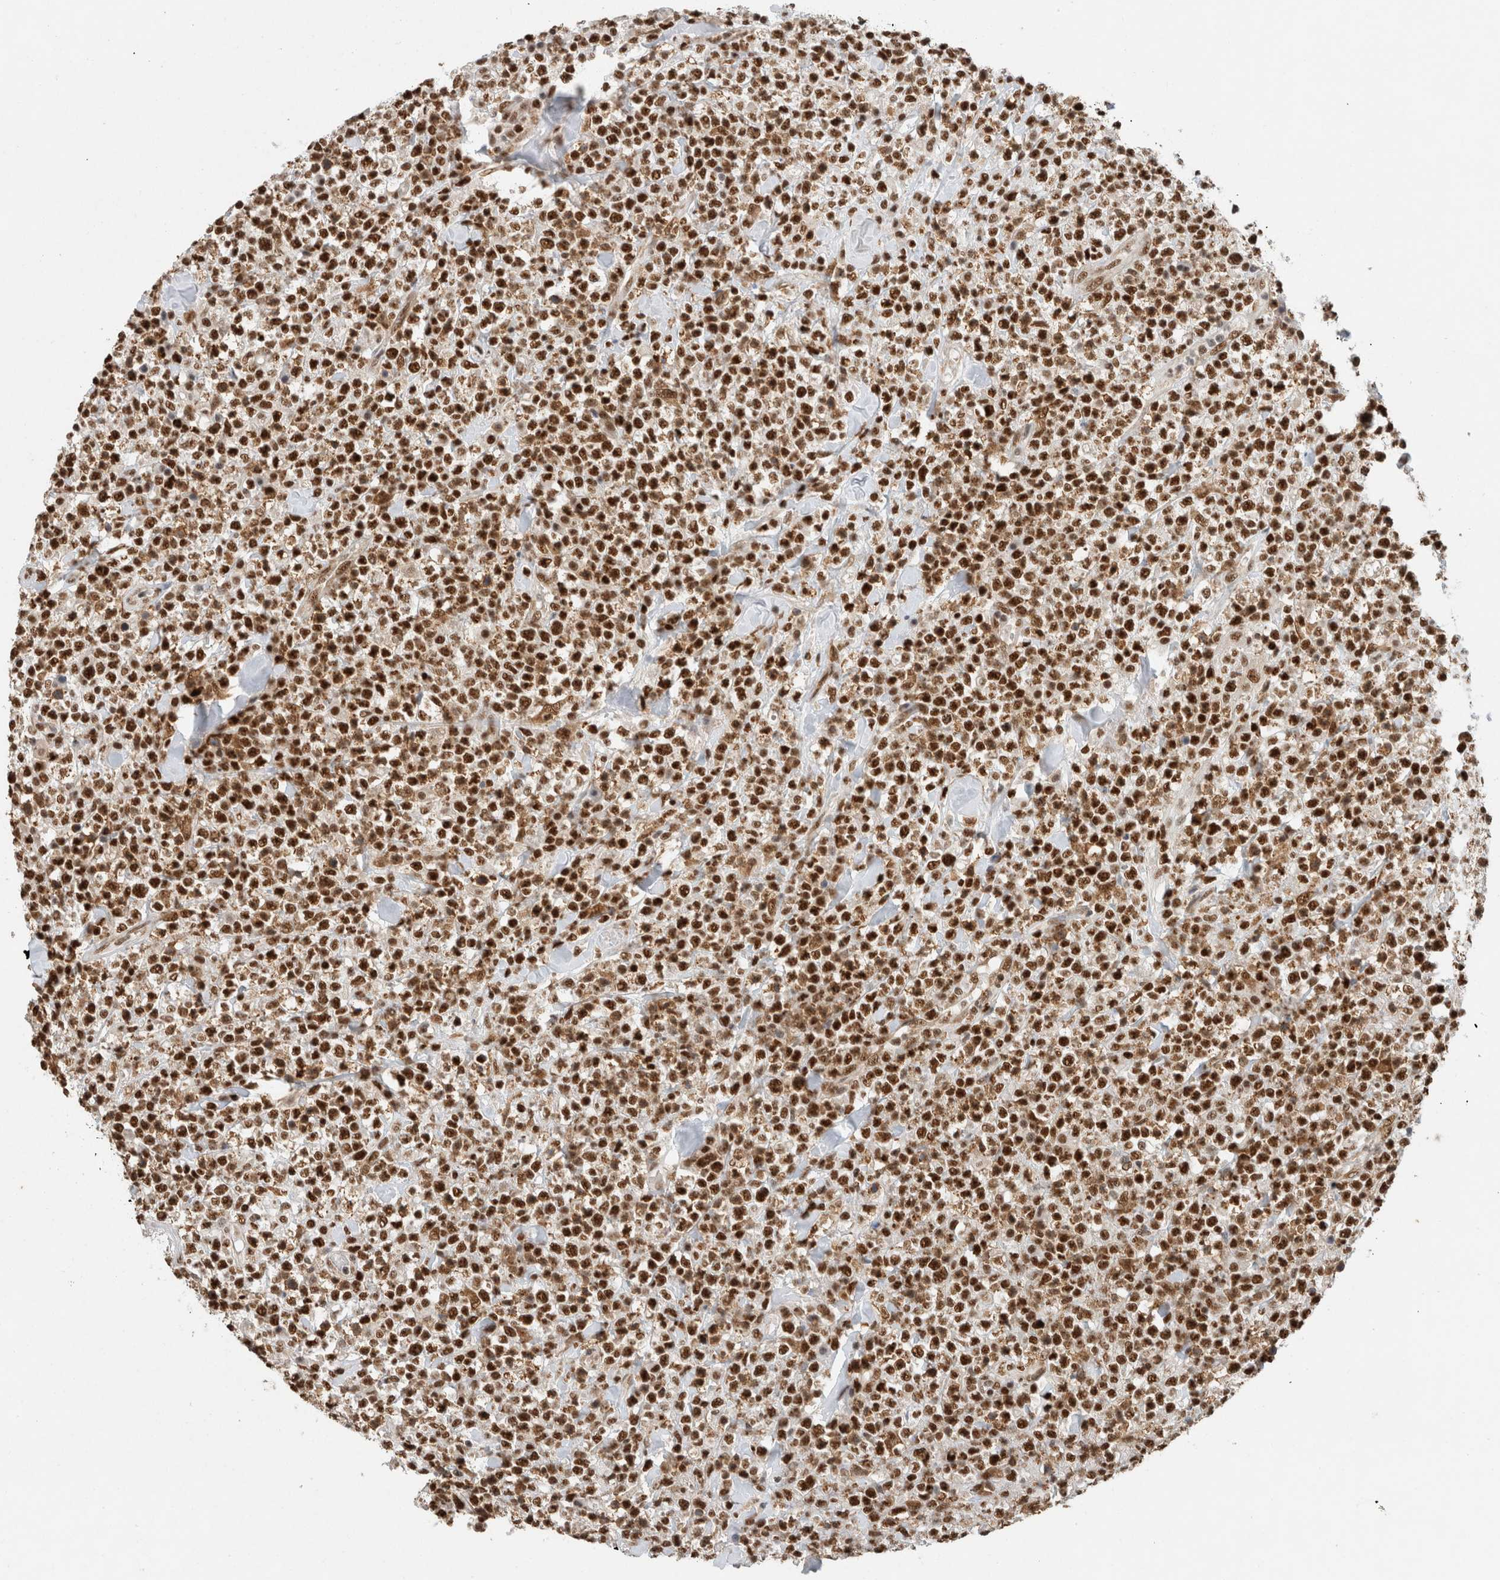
{"staining": {"intensity": "strong", "quantity": ">75%", "location": "nuclear"}, "tissue": "lymphoma", "cell_type": "Tumor cells", "image_type": "cancer", "snomed": [{"axis": "morphology", "description": "Malignant lymphoma, non-Hodgkin's type, High grade"}, {"axis": "topography", "description": "Colon"}], "caption": "Immunohistochemical staining of lymphoma reveals high levels of strong nuclear positivity in approximately >75% of tumor cells.", "gene": "DDX42", "patient": {"sex": "female", "age": 53}}